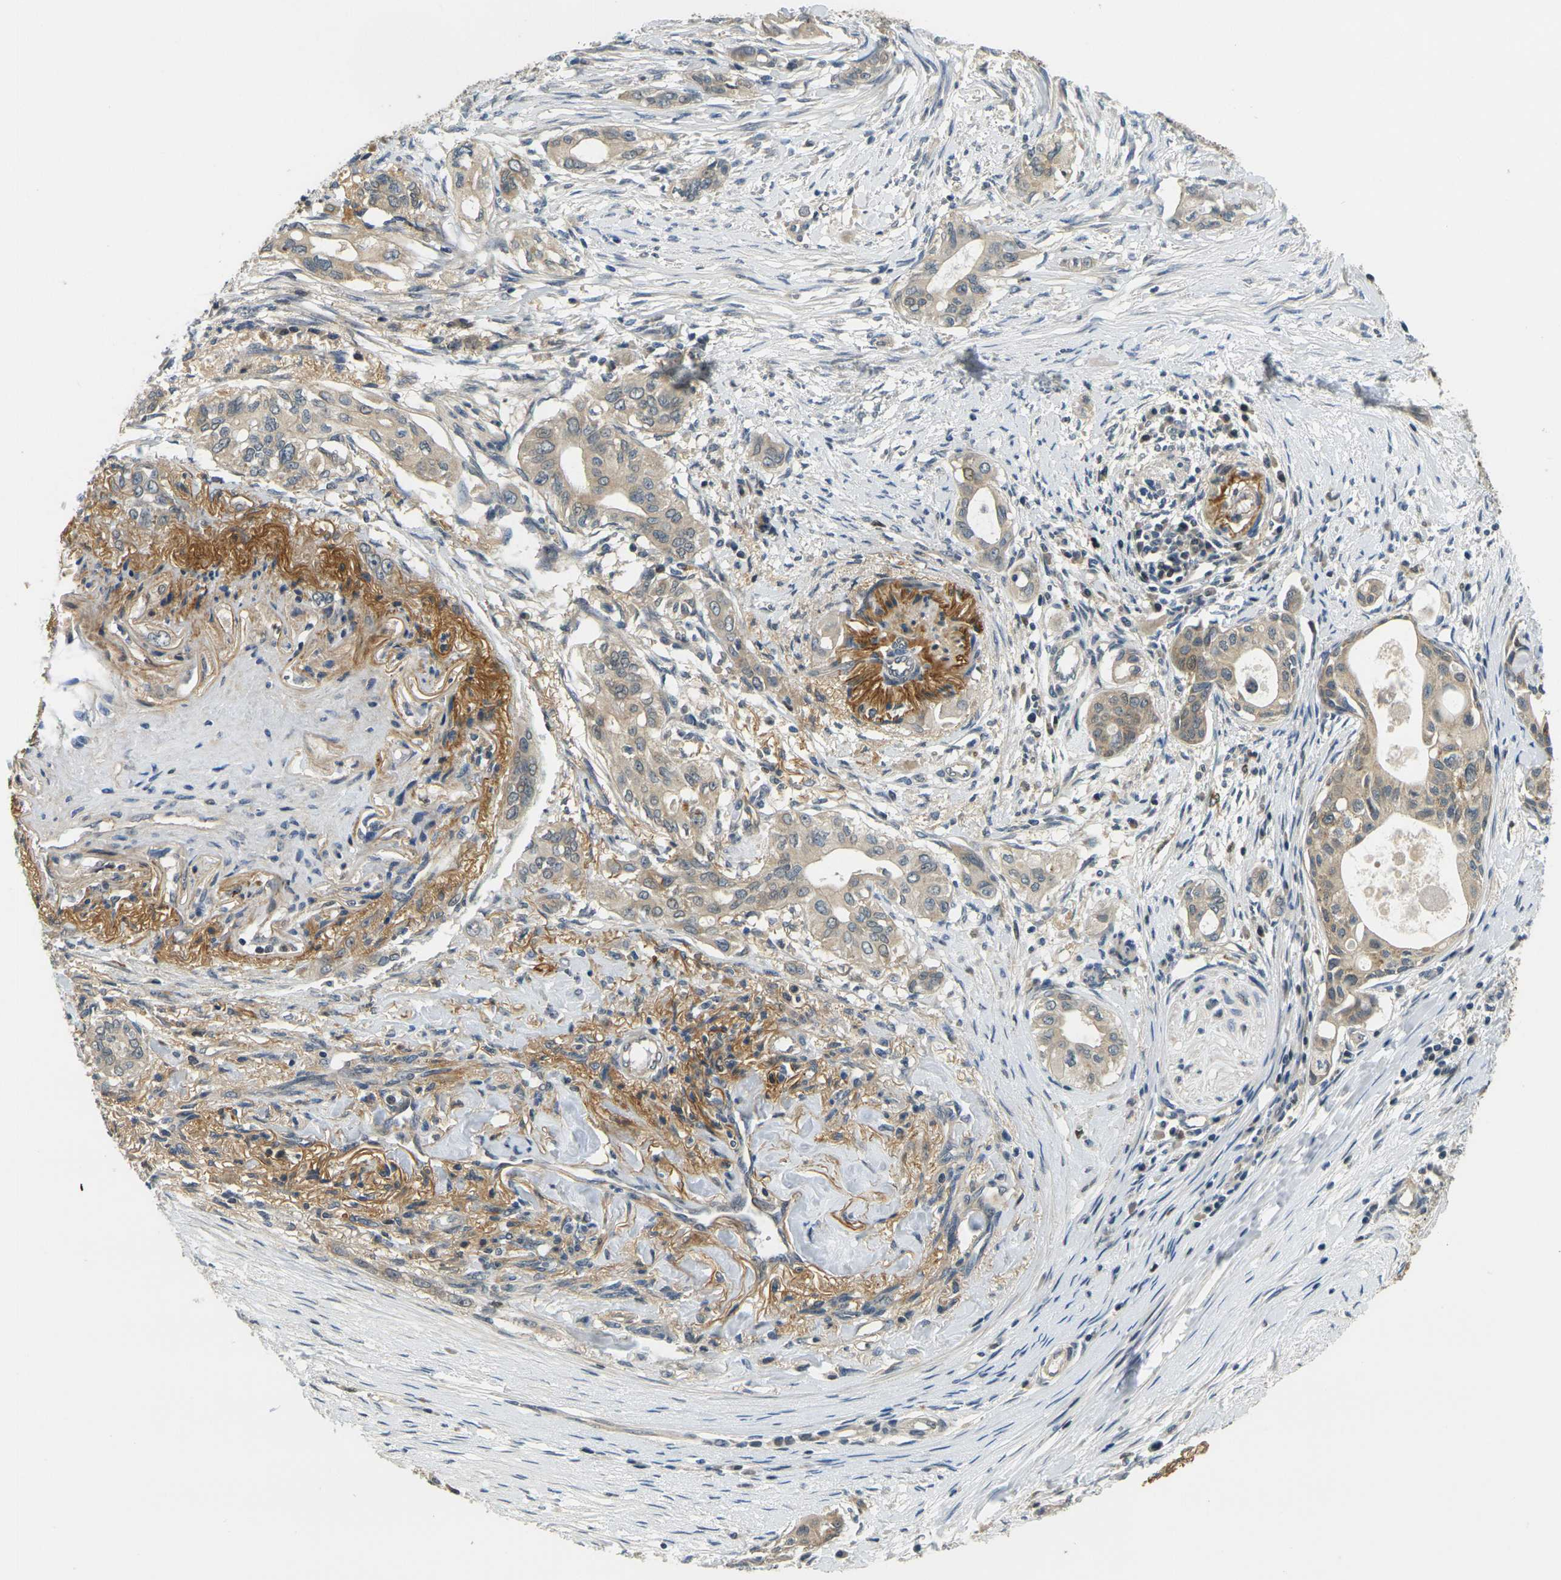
{"staining": {"intensity": "weak", "quantity": ">75%", "location": "cytoplasmic/membranous"}, "tissue": "pancreatic cancer", "cell_type": "Tumor cells", "image_type": "cancer", "snomed": [{"axis": "morphology", "description": "Adenocarcinoma, NOS"}, {"axis": "topography", "description": "Pancreas"}], "caption": "Immunohistochemical staining of human pancreatic adenocarcinoma displays low levels of weak cytoplasmic/membranous protein staining in about >75% of tumor cells.", "gene": "KLHL8", "patient": {"sex": "female", "age": 60}}